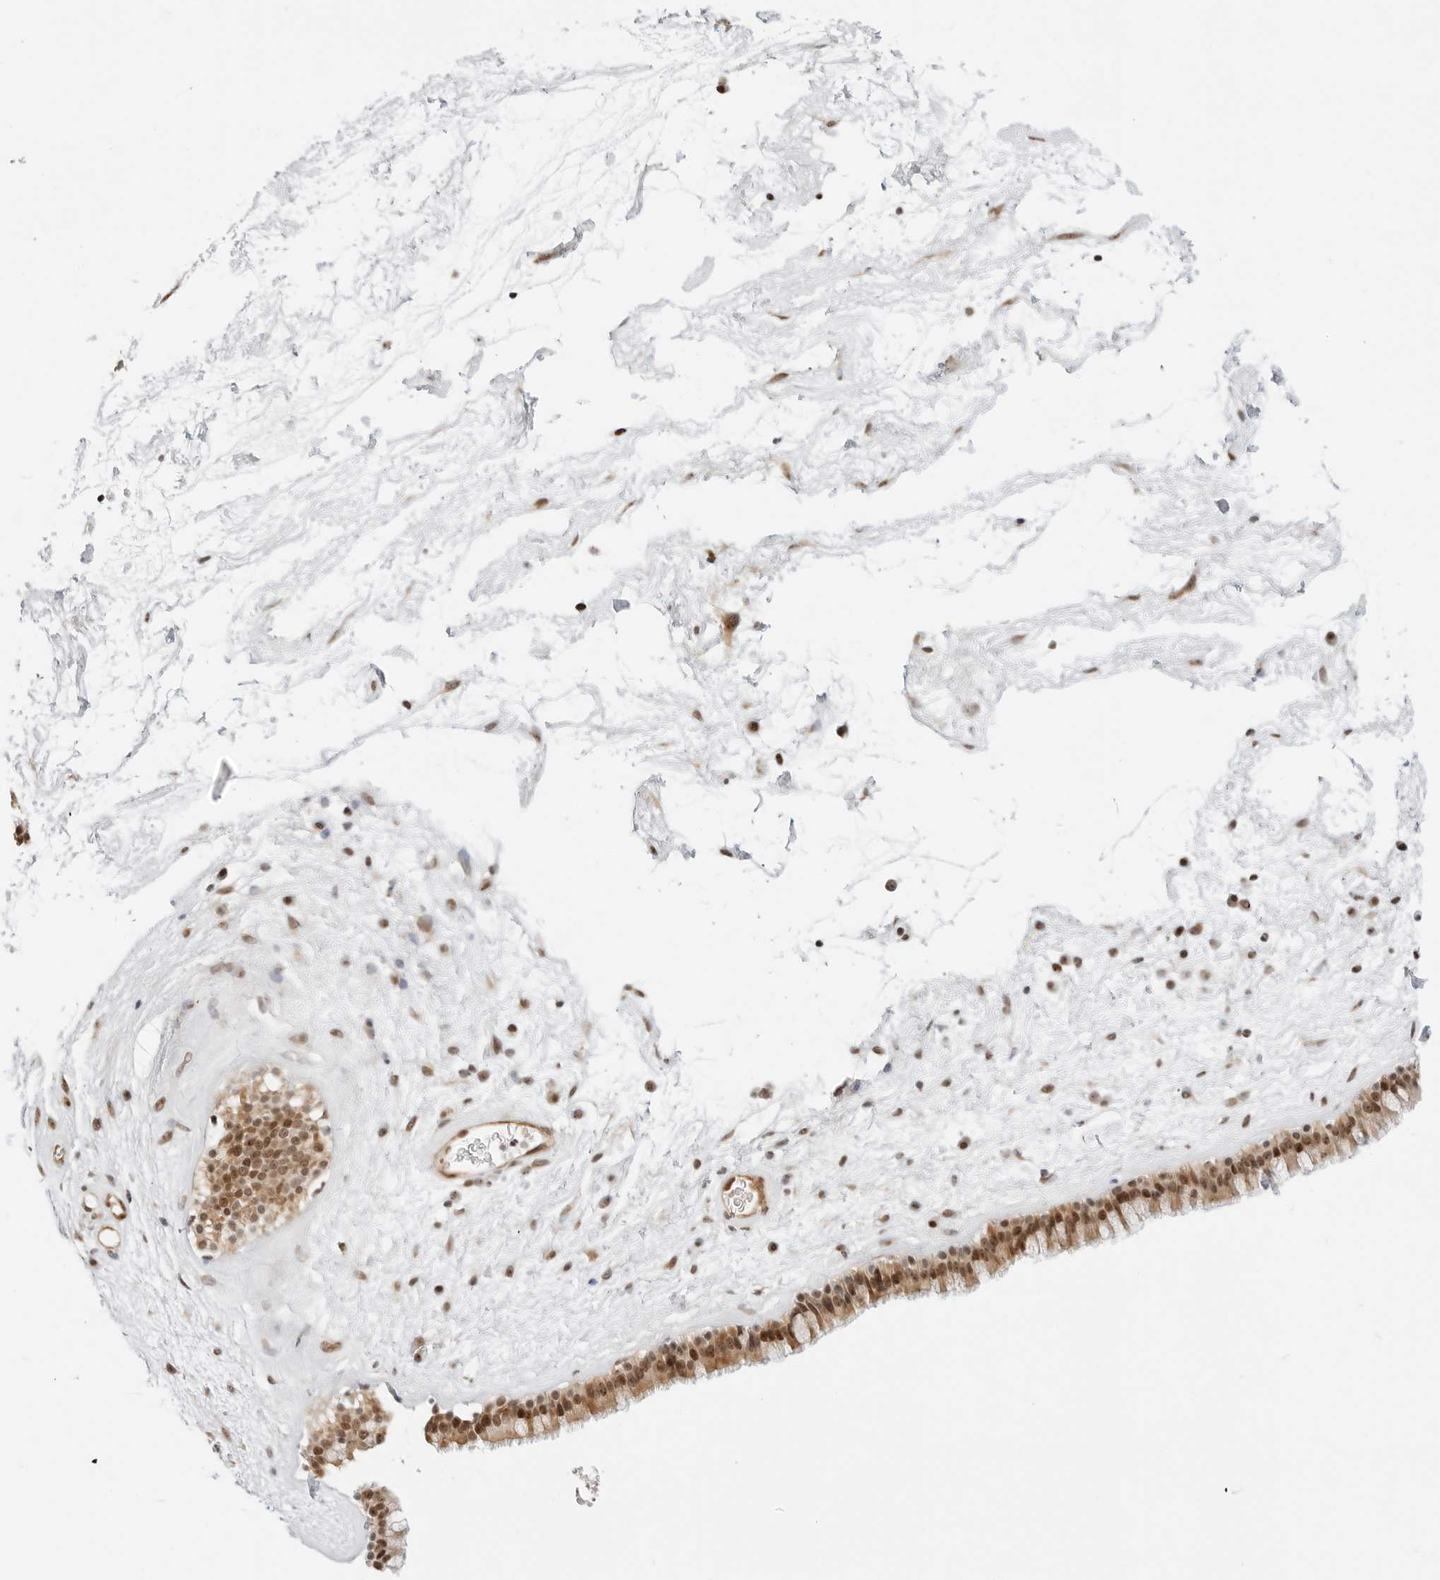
{"staining": {"intensity": "moderate", "quantity": ">75%", "location": "cytoplasmic/membranous,nuclear"}, "tissue": "nasopharynx", "cell_type": "Respiratory epithelial cells", "image_type": "normal", "snomed": [{"axis": "morphology", "description": "Normal tissue, NOS"}, {"axis": "morphology", "description": "Inflammation, NOS"}, {"axis": "topography", "description": "Nasopharynx"}], "caption": "This image shows benign nasopharynx stained with immunohistochemistry (IHC) to label a protein in brown. The cytoplasmic/membranous,nuclear of respiratory epithelial cells show moderate positivity for the protein. Nuclei are counter-stained blue.", "gene": "ZNF613", "patient": {"sex": "male", "age": 48}}